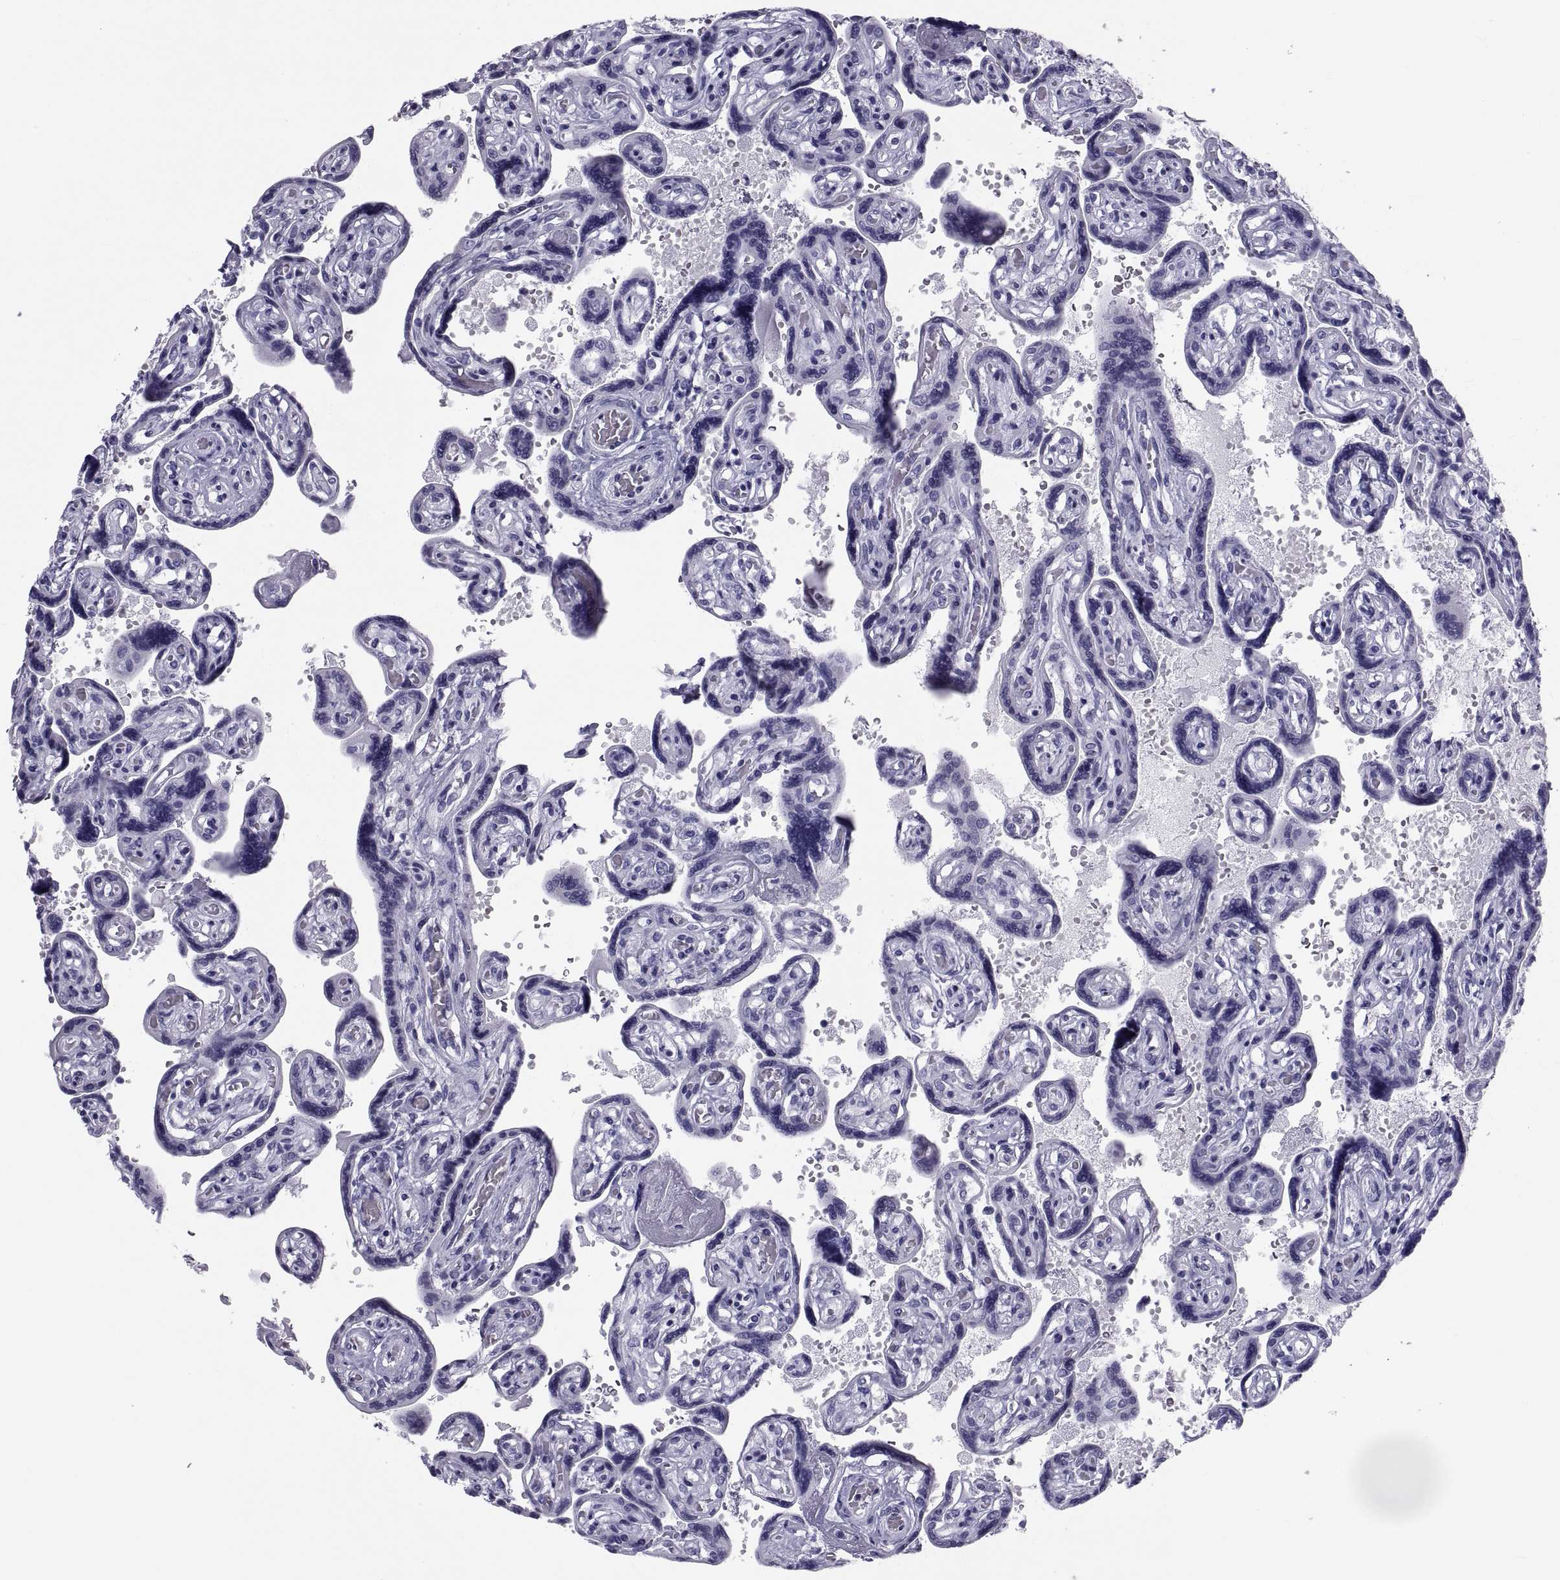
{"staining": {"intensity": "negative", "quantity": "none", "location": "none"}, "tissue": "placenta", "cell_type": "Decidual cells", "image_type": "normal", "snomed": [{"axis": "morphology", "description": "Normal tissue, NOS"}, {"axis": "topography", "description": "Placenta"}], "caption": "Micrograph shows no protein positivity in decidual cells of unremarkable placenta.", "gene": "DEFB129", "patient": {"sex": "female", "age": 32}}